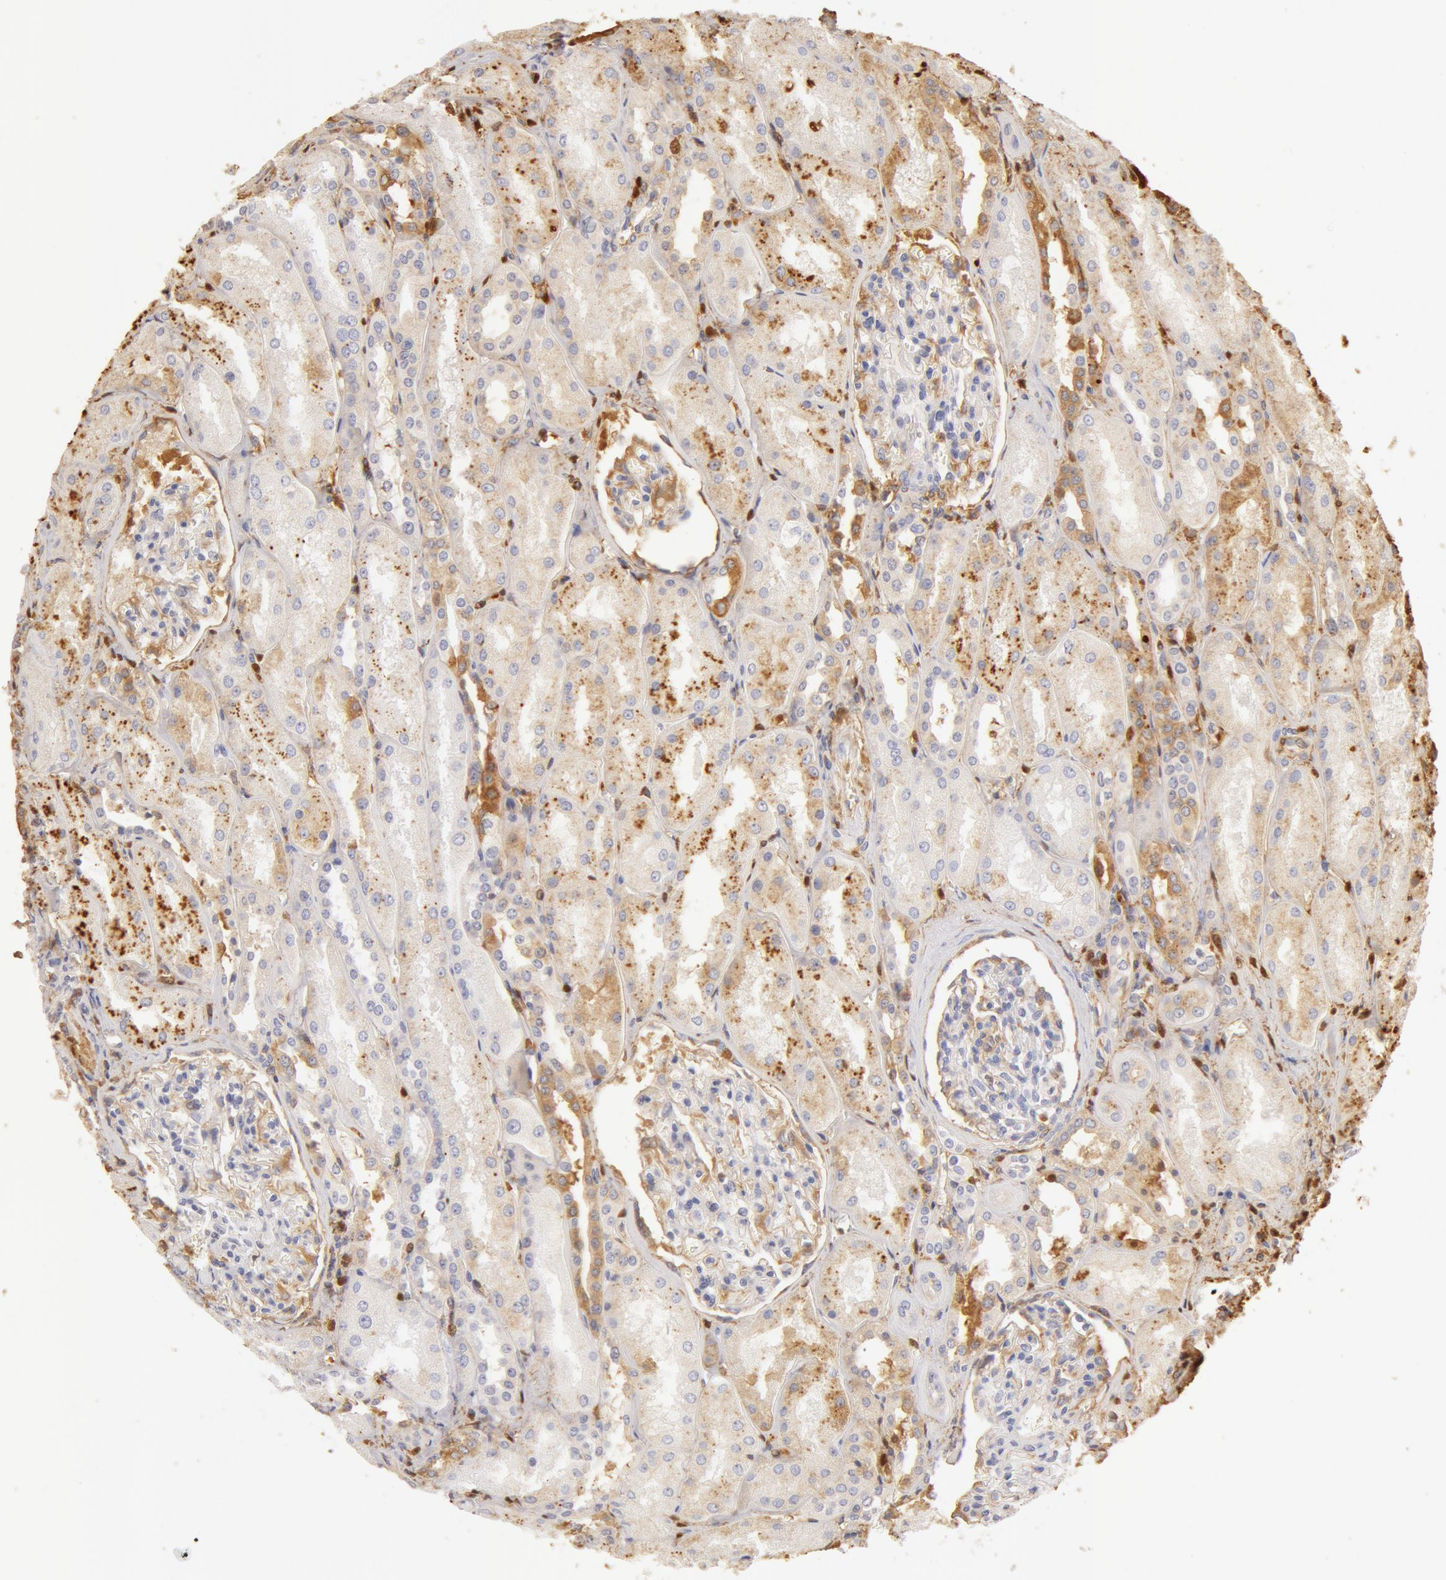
{"staining": {"intensity": "weak", "quantity": "<25%", "location": "cytoplasmic/membranous"}, "tissue": "kidney", "cell_type": "Cells in glomeruli", "image_type": "normal", "snomed": [{"axis": "morphology", "description": "Normal tissue, NOS"}, {"axis": "topography", "description": "Kidney"}], "caption": "Immunohistochemical staining of normal kidney reveals no significant expression in cells in glomeruli.", "gene": "TF", "patient": {"sex": "male", "age": 61}}